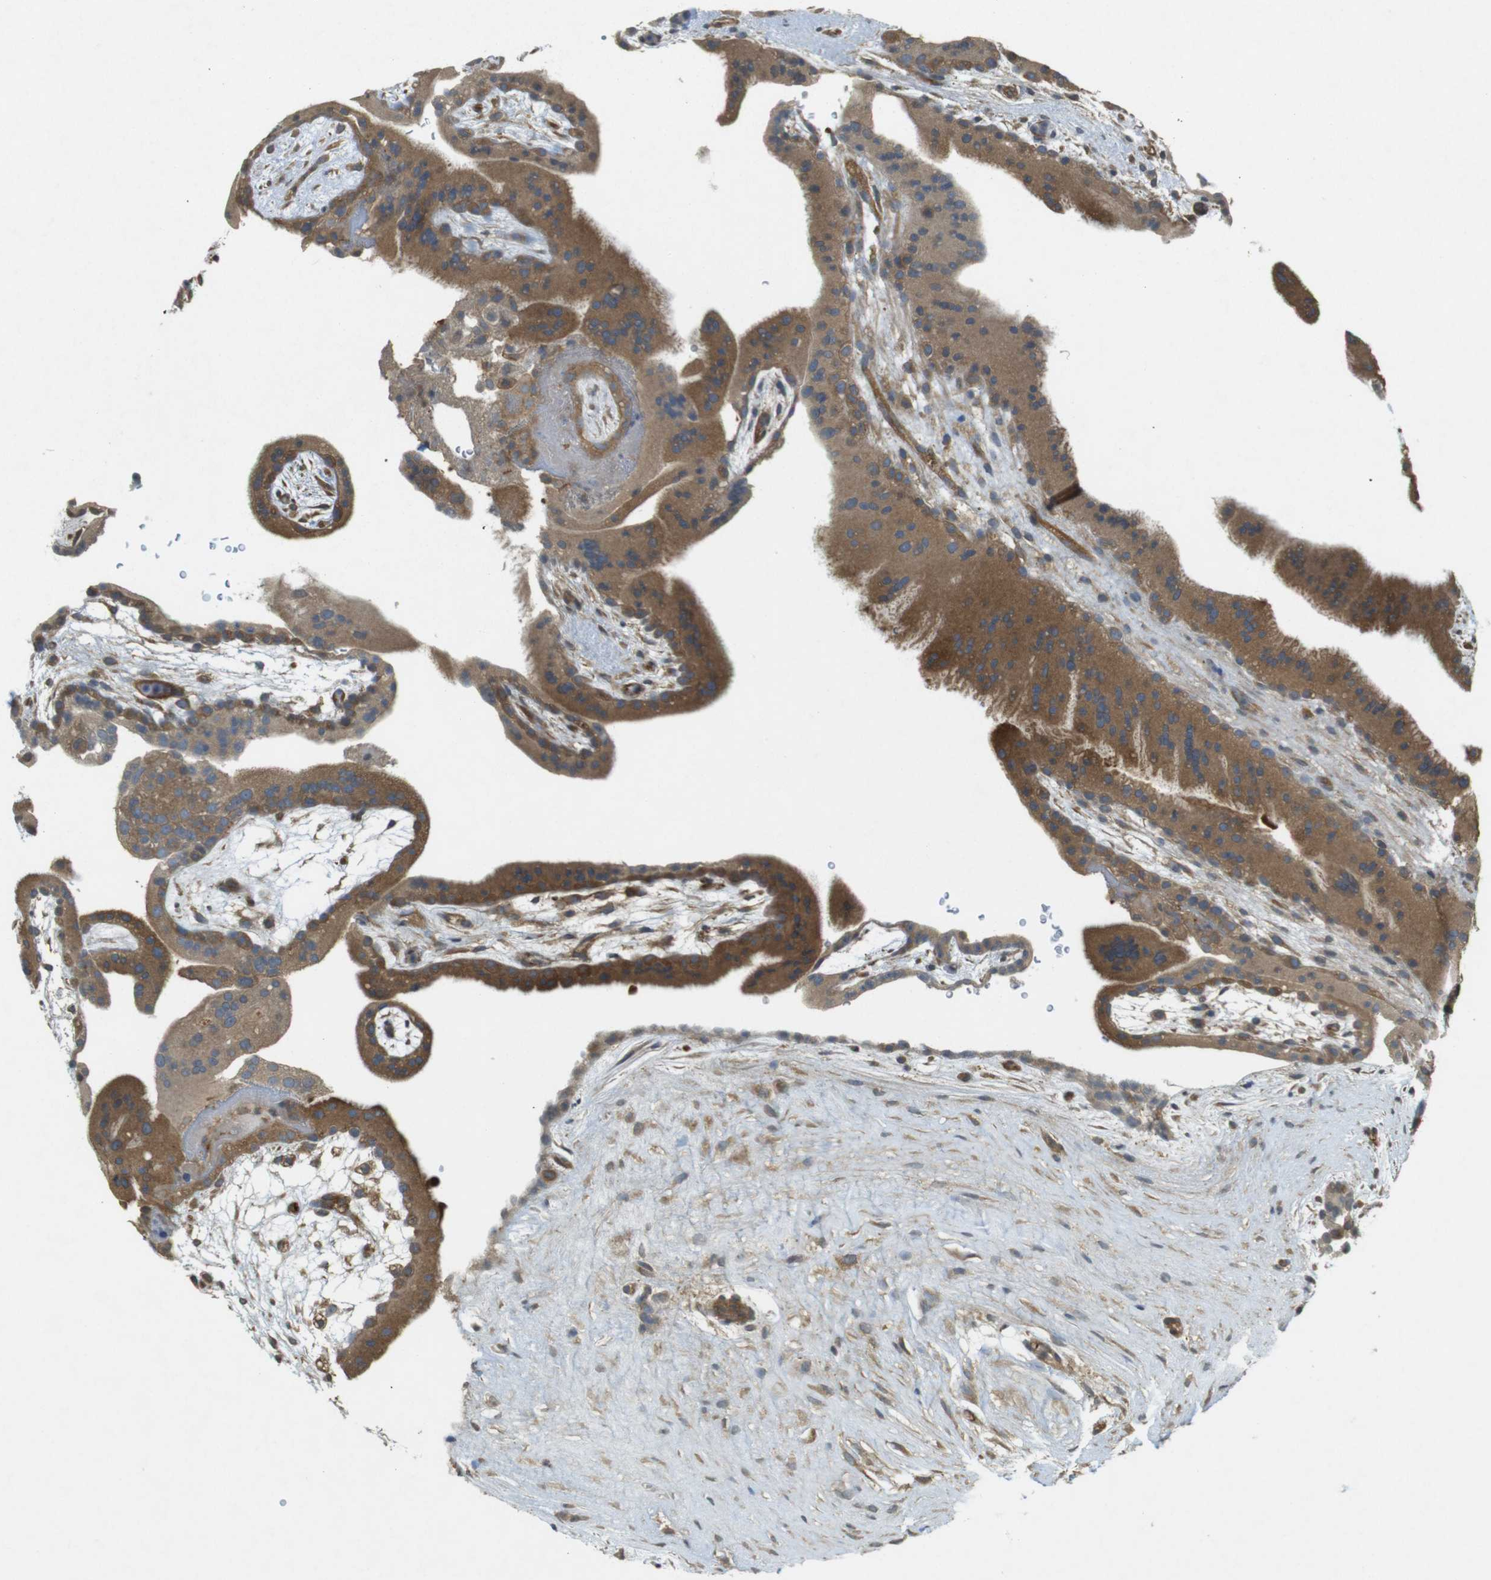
{"staining": {"intensity": "strong", "quantity": ">75%", "location": "cytoplasmic/membranous"}, "tissue": "placenta", "cell_type": "Trophoblastic cells", "image_type": "normal", "snomed": [{"axis": "morphology", "description": "Normal tissue, NOS"}, {"axis": "topography", "description": "Placenta"}], "caption": "Immunohistochemistry photomicrograph of benign placenta stained for a protein (brown), which reveals high levels of strong cytoplasmic/membranous positivity in about >75% of trophoblastic cells.", "gene": "KIF5B", "patient": {"sex": "female", "age": 19}}